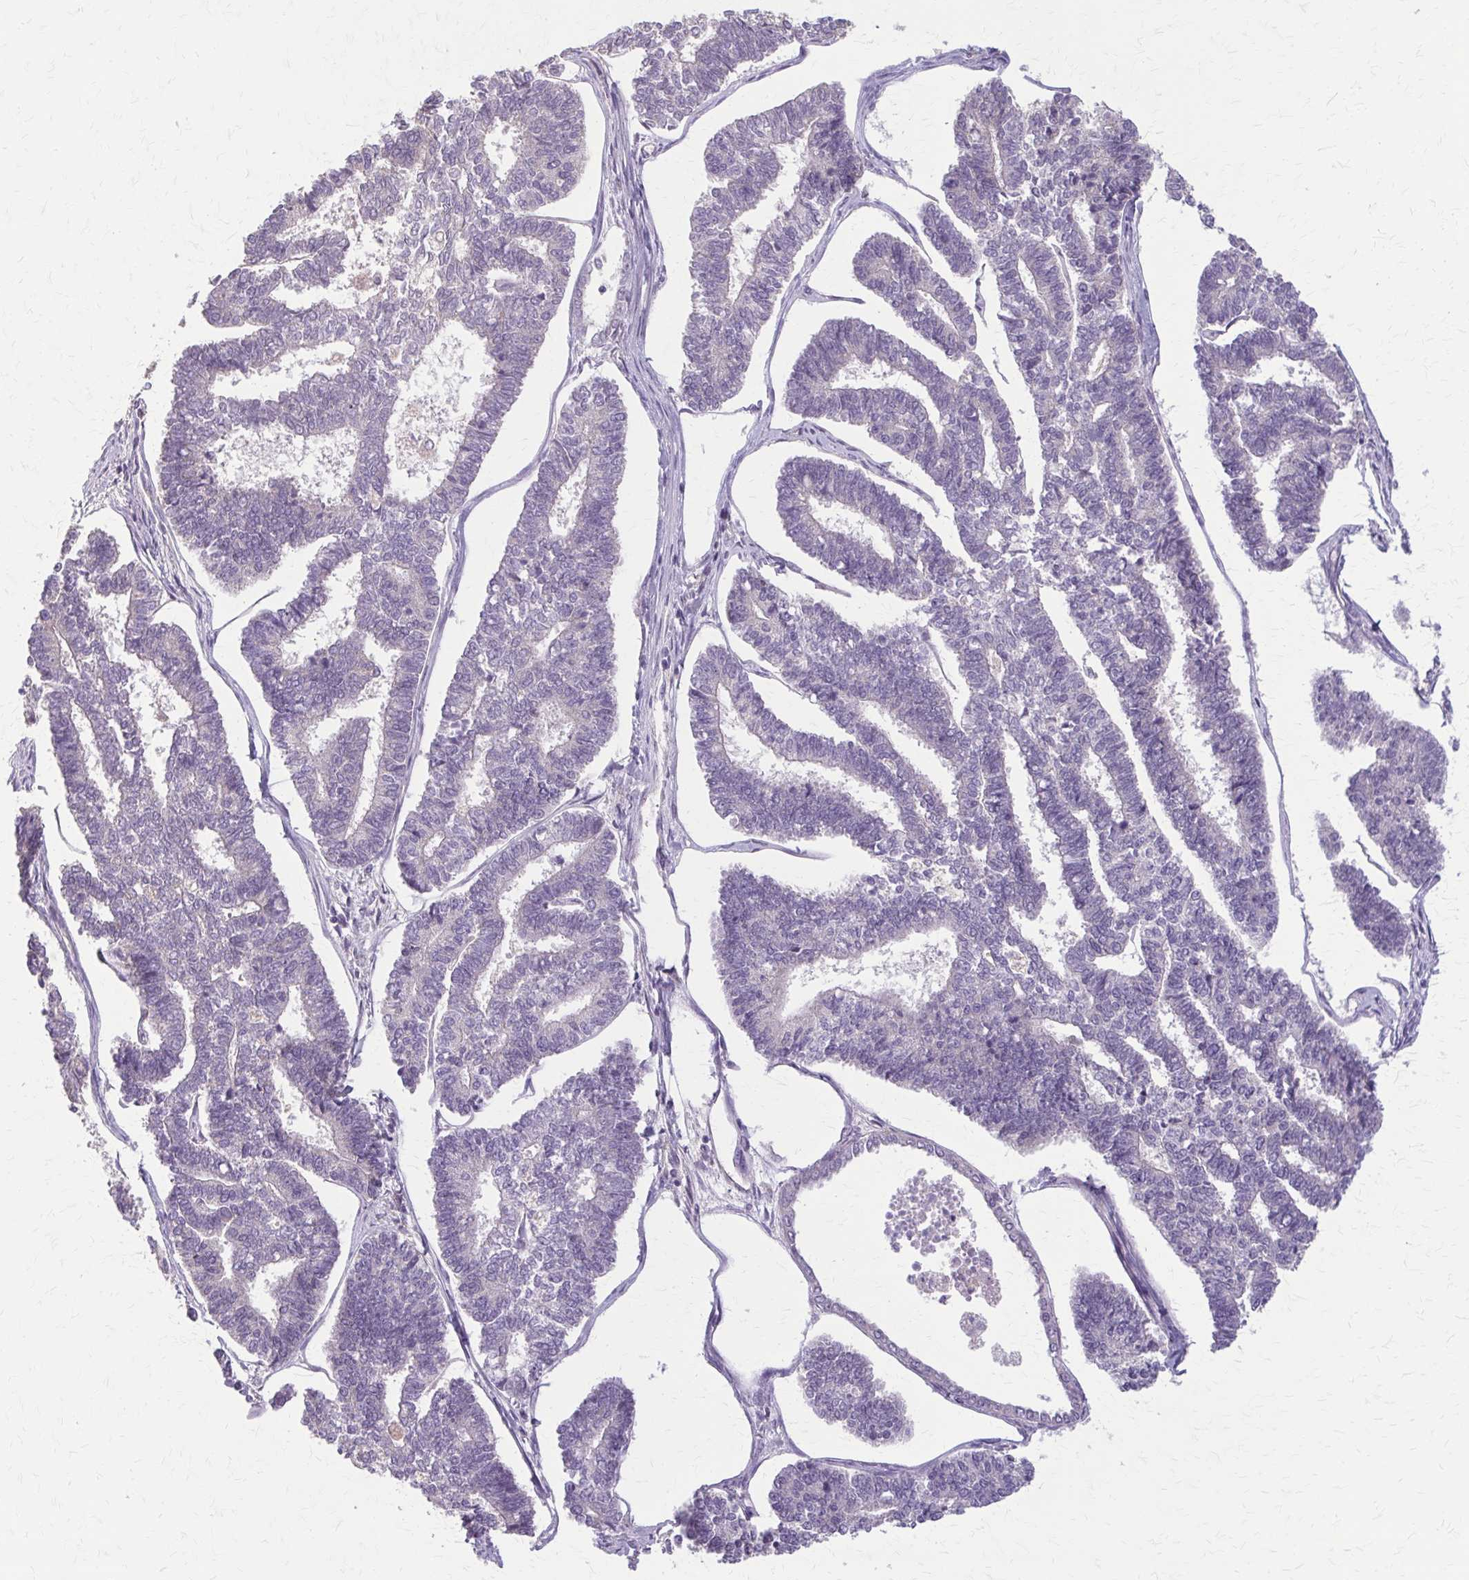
{"staining": {"intensity": "negative", "quantity": "none", "location": "none"}, "tissue": "endometrial cancer", "cell_type": "Tumor cells", "image_type": "cancer", "snomed": [{"axis": "morphology", "description": "Adenocarcinoma, NOS"}, {"axis": "topography", "description": "Endometrium"}], "caption": "There is no significant expression in tumor cells of adenocarcinoma (endometrial).", "gene": "NRBF2", "patient": {"sex": "female", "age": 70}}